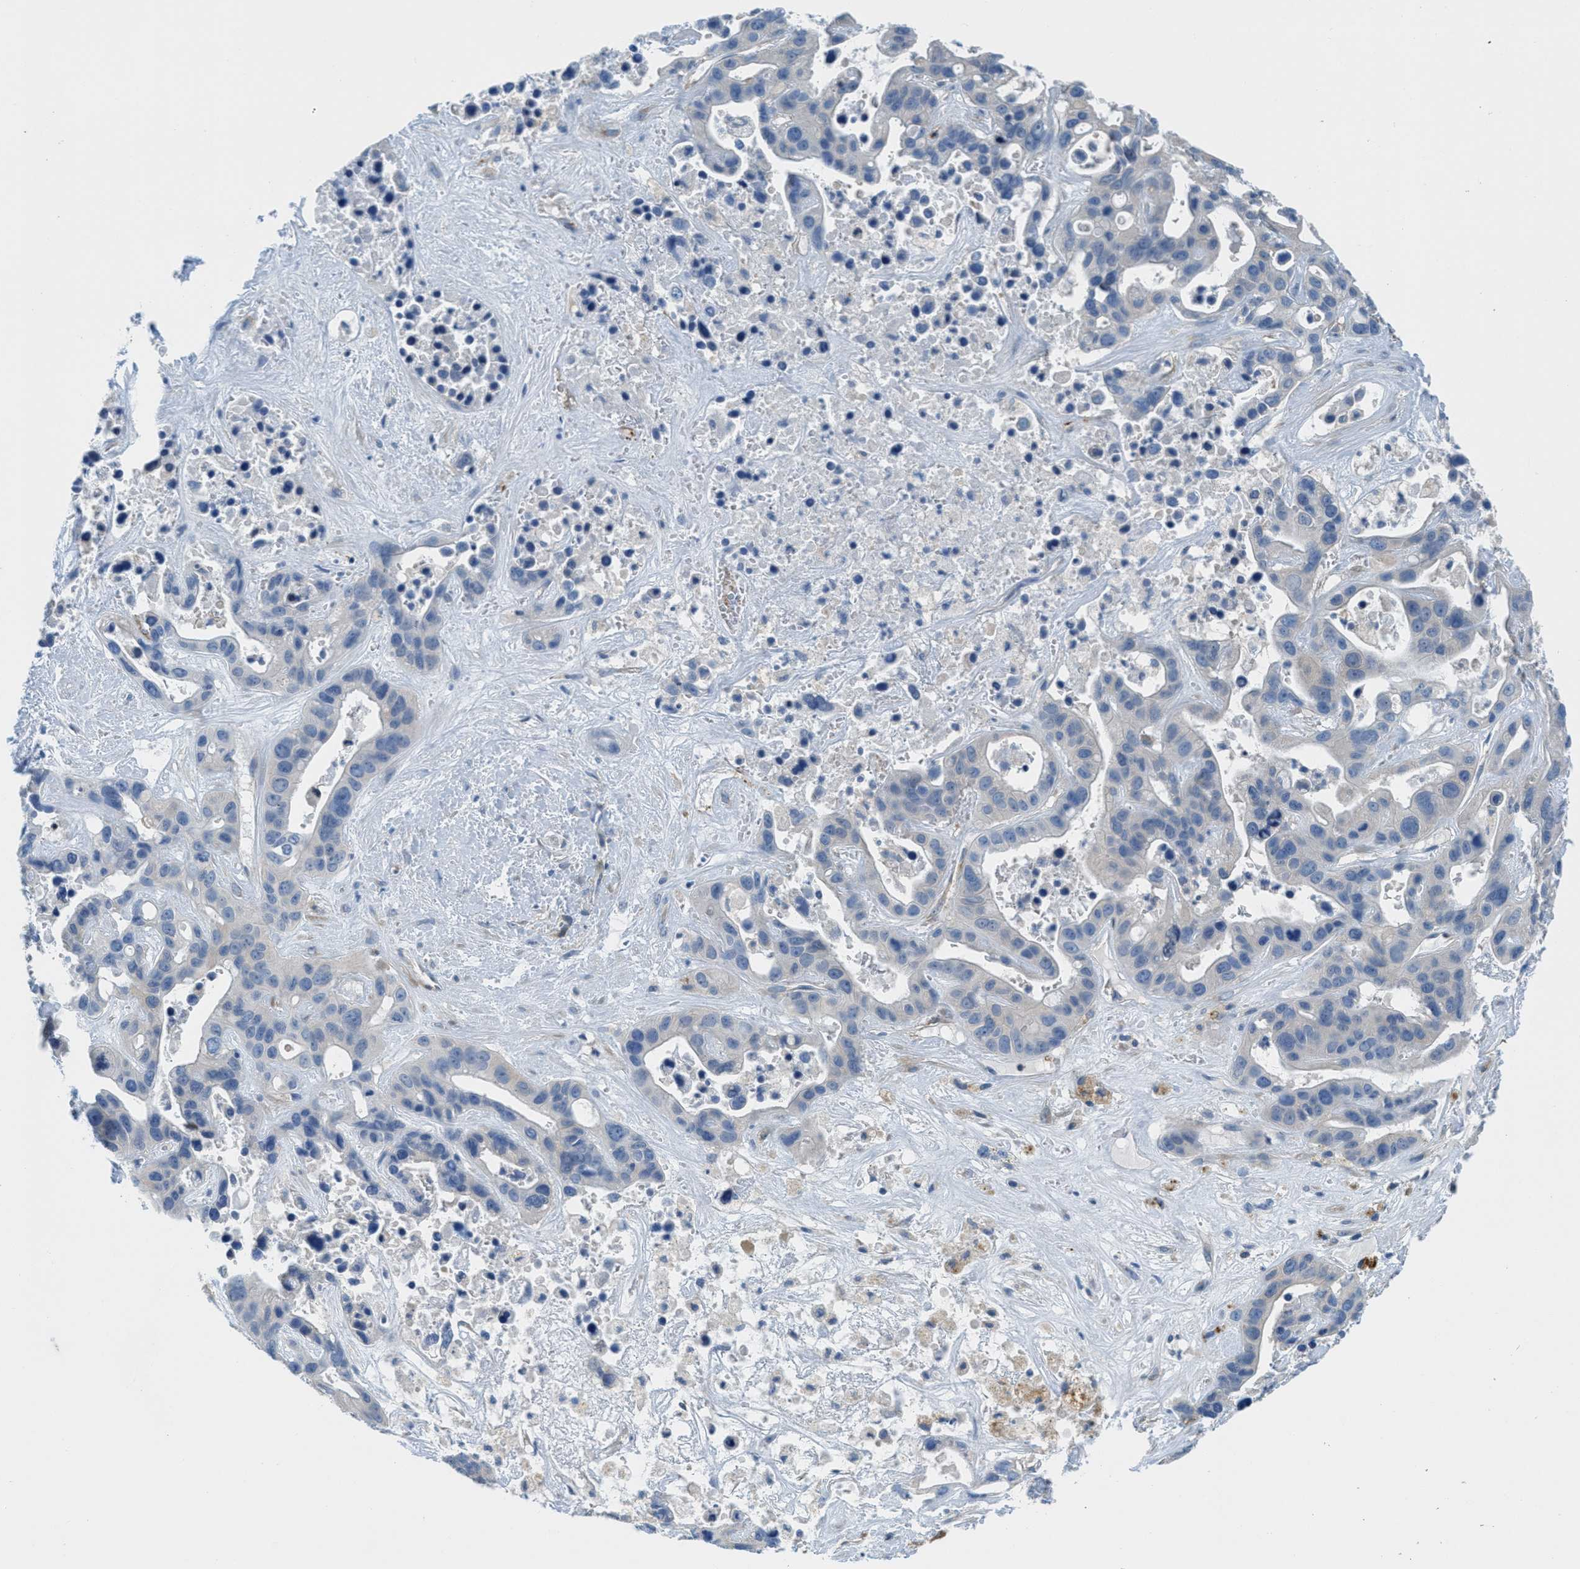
{"staining": {"intensity": "negative", "quantity": "none", "location": "none"}, "tissue": "liver cancer", "cell_type": "Tumor cells", "image_type": "cancer", "snomed": [{"axis": "morphology", "description": "Cholangiocarcinoma"}, {"axis": "topography", "description": "Liver"}], "caption": "Liver cholangiocarcinoma was stained to show a protein in brown. There is no significant positivity in tumor cells.", "gene": "MAPRE2", "patient": {"sex": "female", "age": 65}}